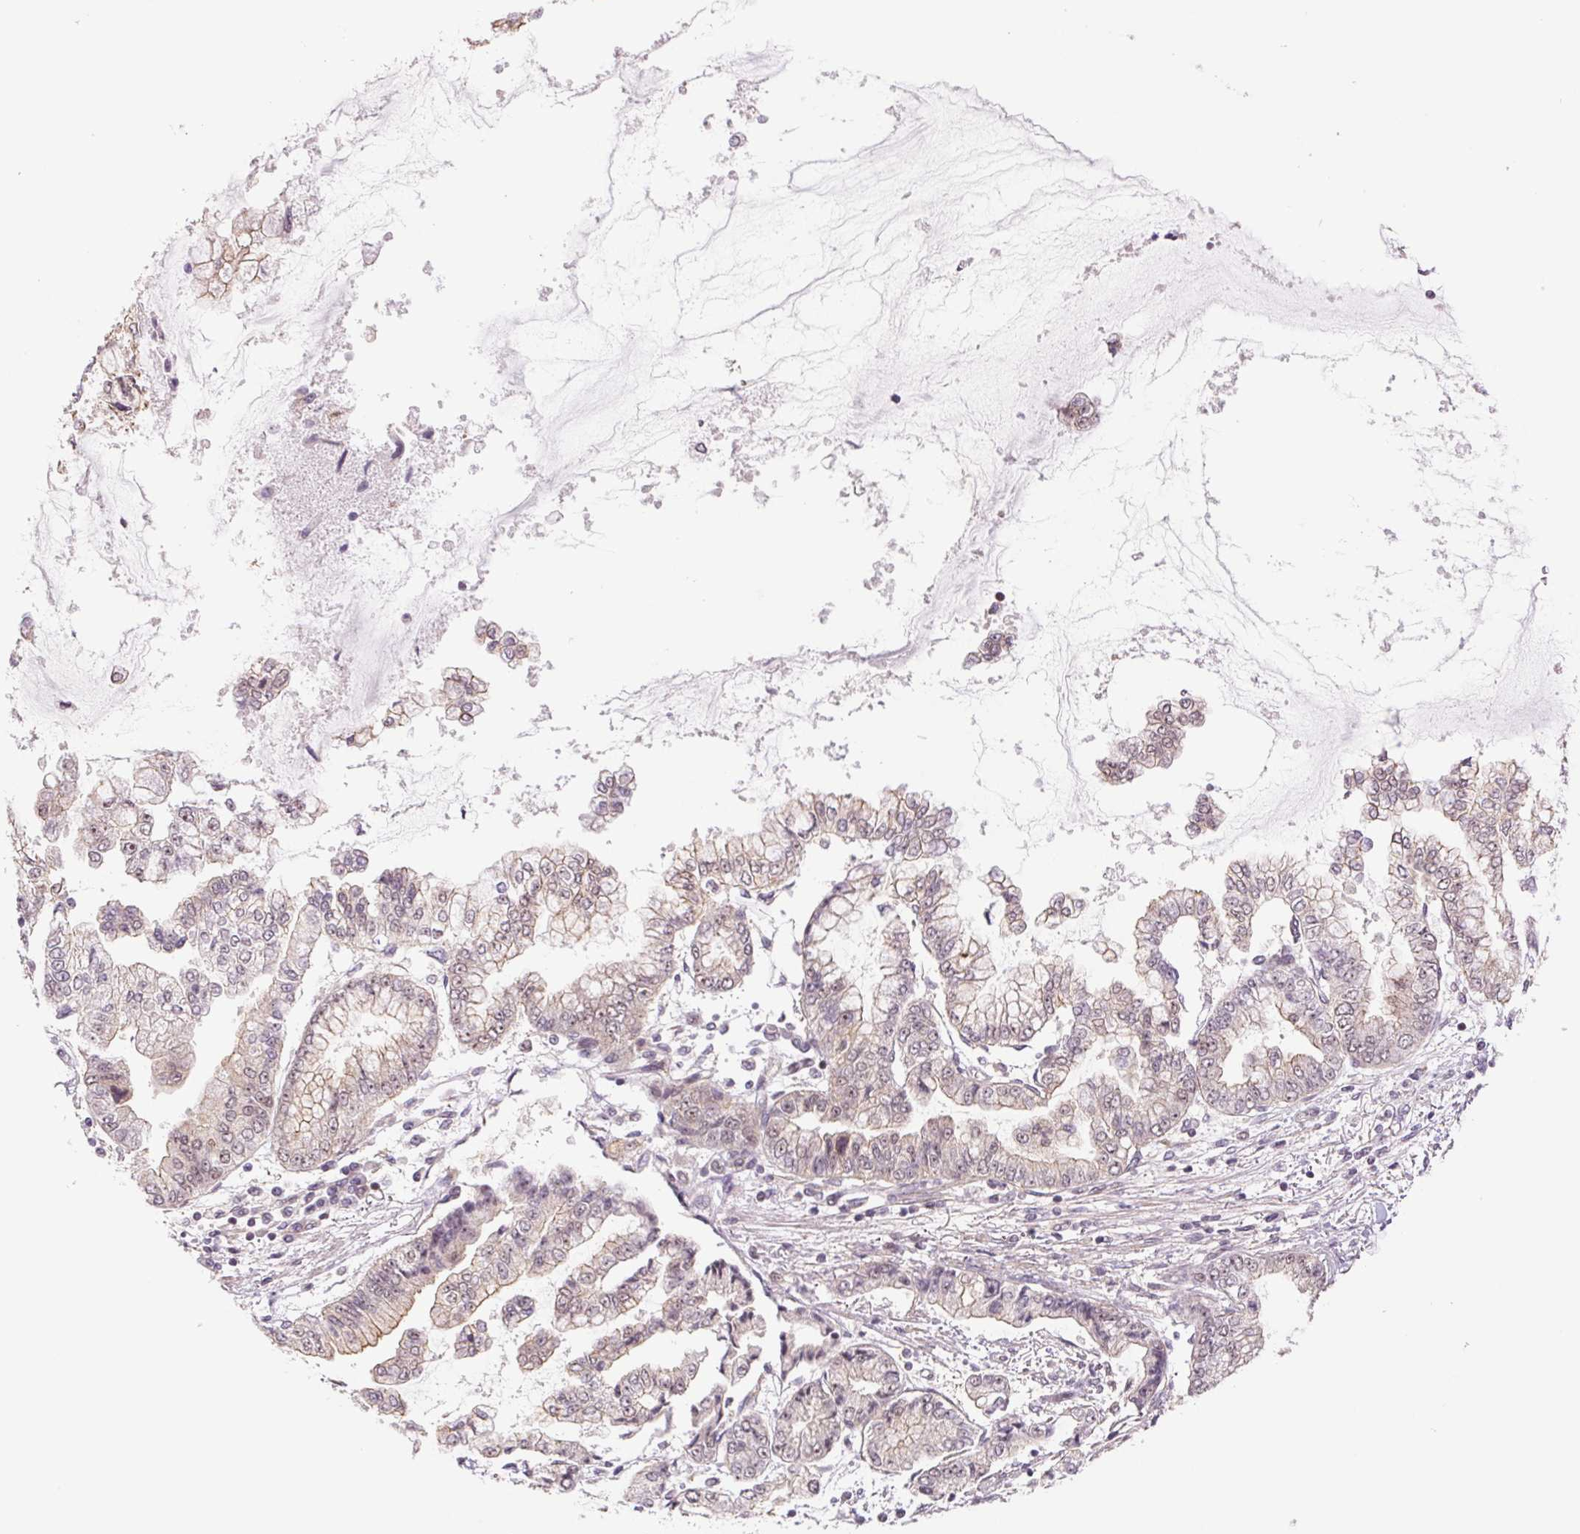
{"staining": {"intensity": "weak", "quantity": "<25%", "location": "cytoplasmic/membranous,nuclear"}, "tissue": "stomach cancer", "cell_type": "Tumor cells", "image_type": "cancer", "snomed": [{"axis": "morphology", "description": "Adenocarcinoma, NOS"}, {"axis": "topography", "description": "Stomach, upper"}], "caption": "The histopathology image exhibits no staining of tumor cells in stomach cancer (adenocarcinoma).", "gene": "CWC25", "patient": {"sex": "female", "age": 74}}